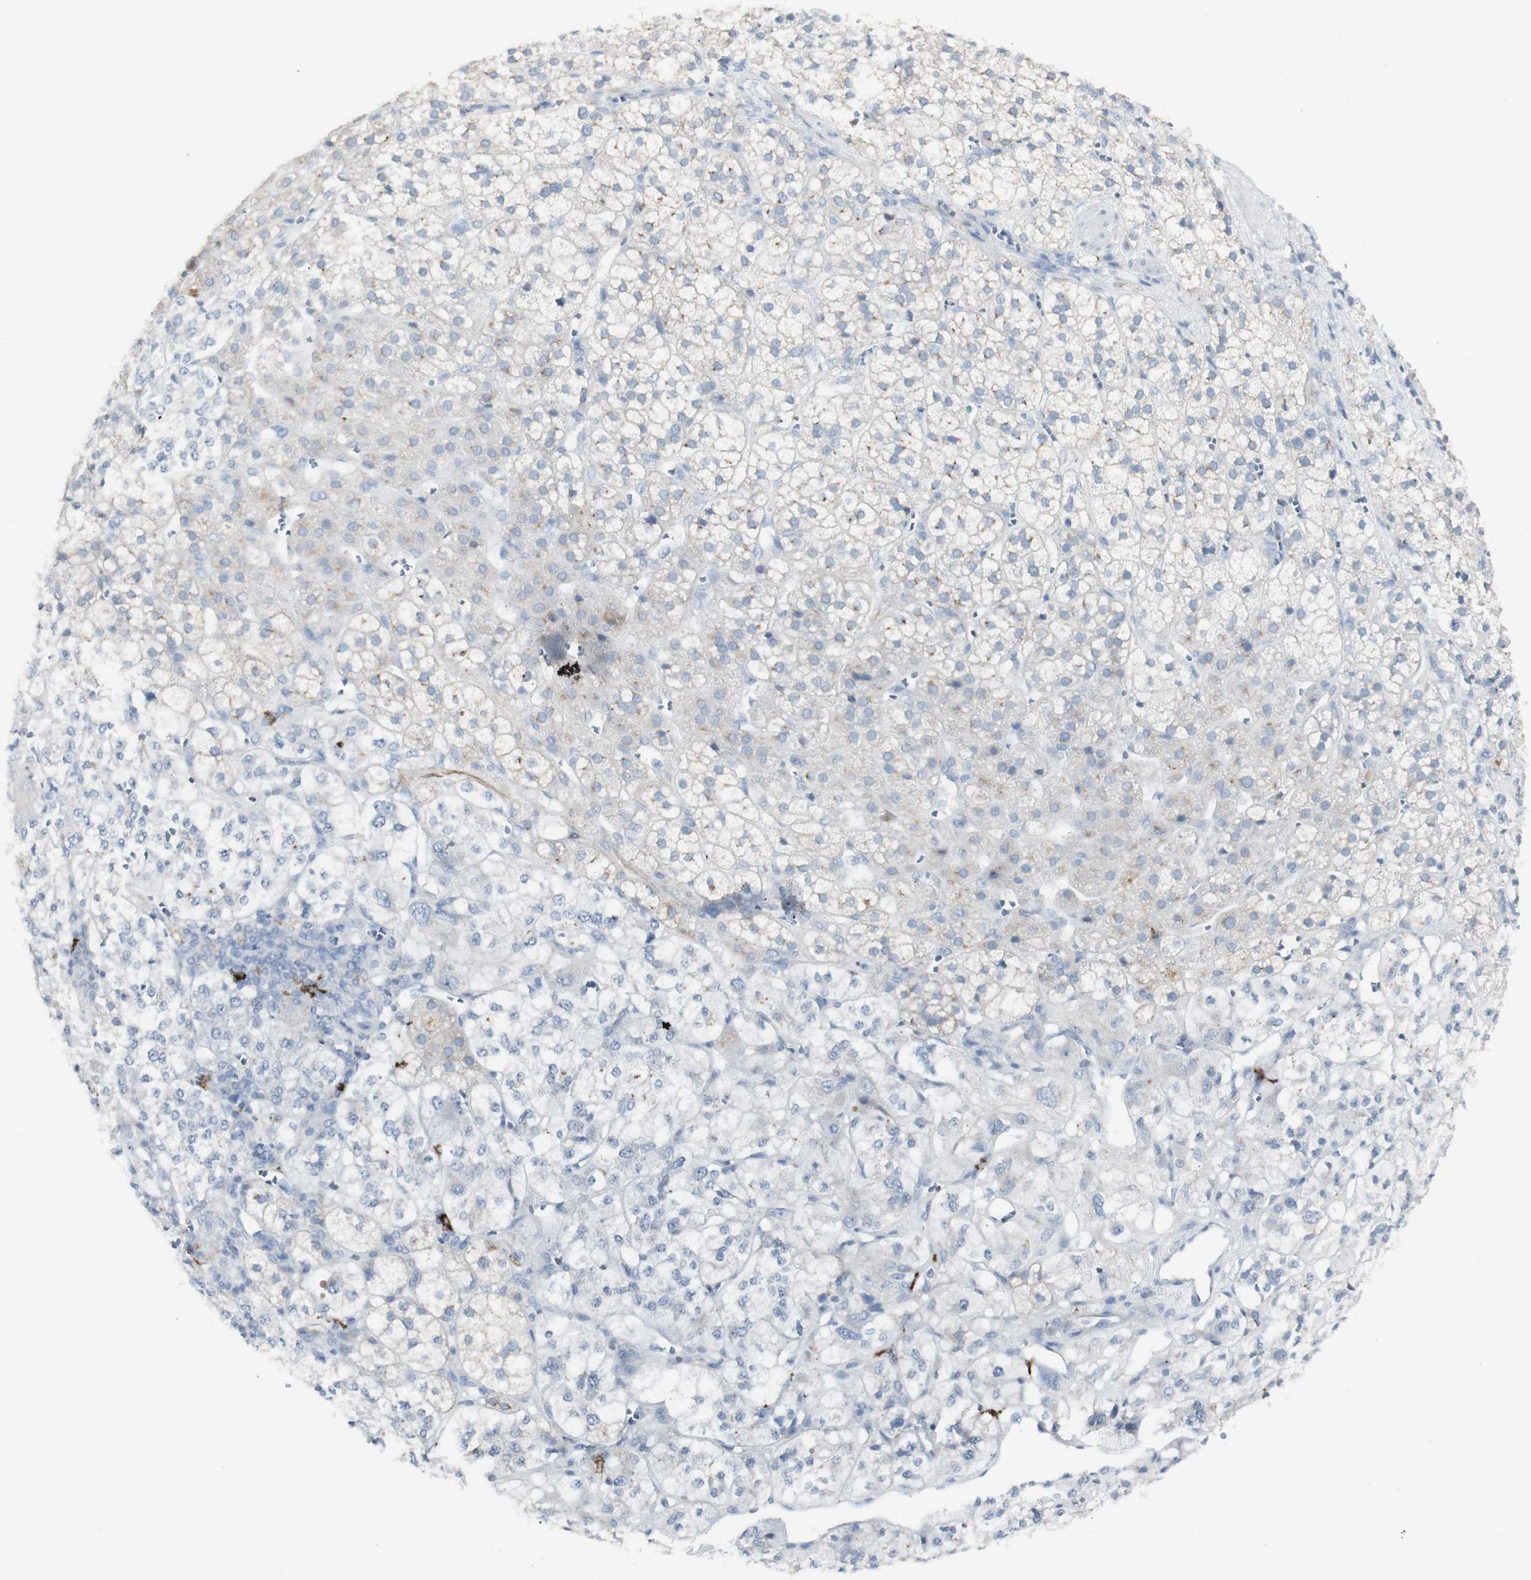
{"staining": {"intensity": "weak", "quantity": "<25%", "location": "cytoplasmic/membranous"}, "tissue": "adrenal gland", "cell_type": "Glandular cells", "image_type": "normal", "snomed": [{"axis": "morphology", "description": "Normal tissue, NOS"}, {"axis": "topography", "description": "Adrenal gland"}], "caption": "Immunohistochemistry photomicrograph of normal adrenal gland stained for a protein (brown), which exhibits no staining in glandular cells.", "gene": "CD207", "patient": {"sex": "male", "age": 56}}